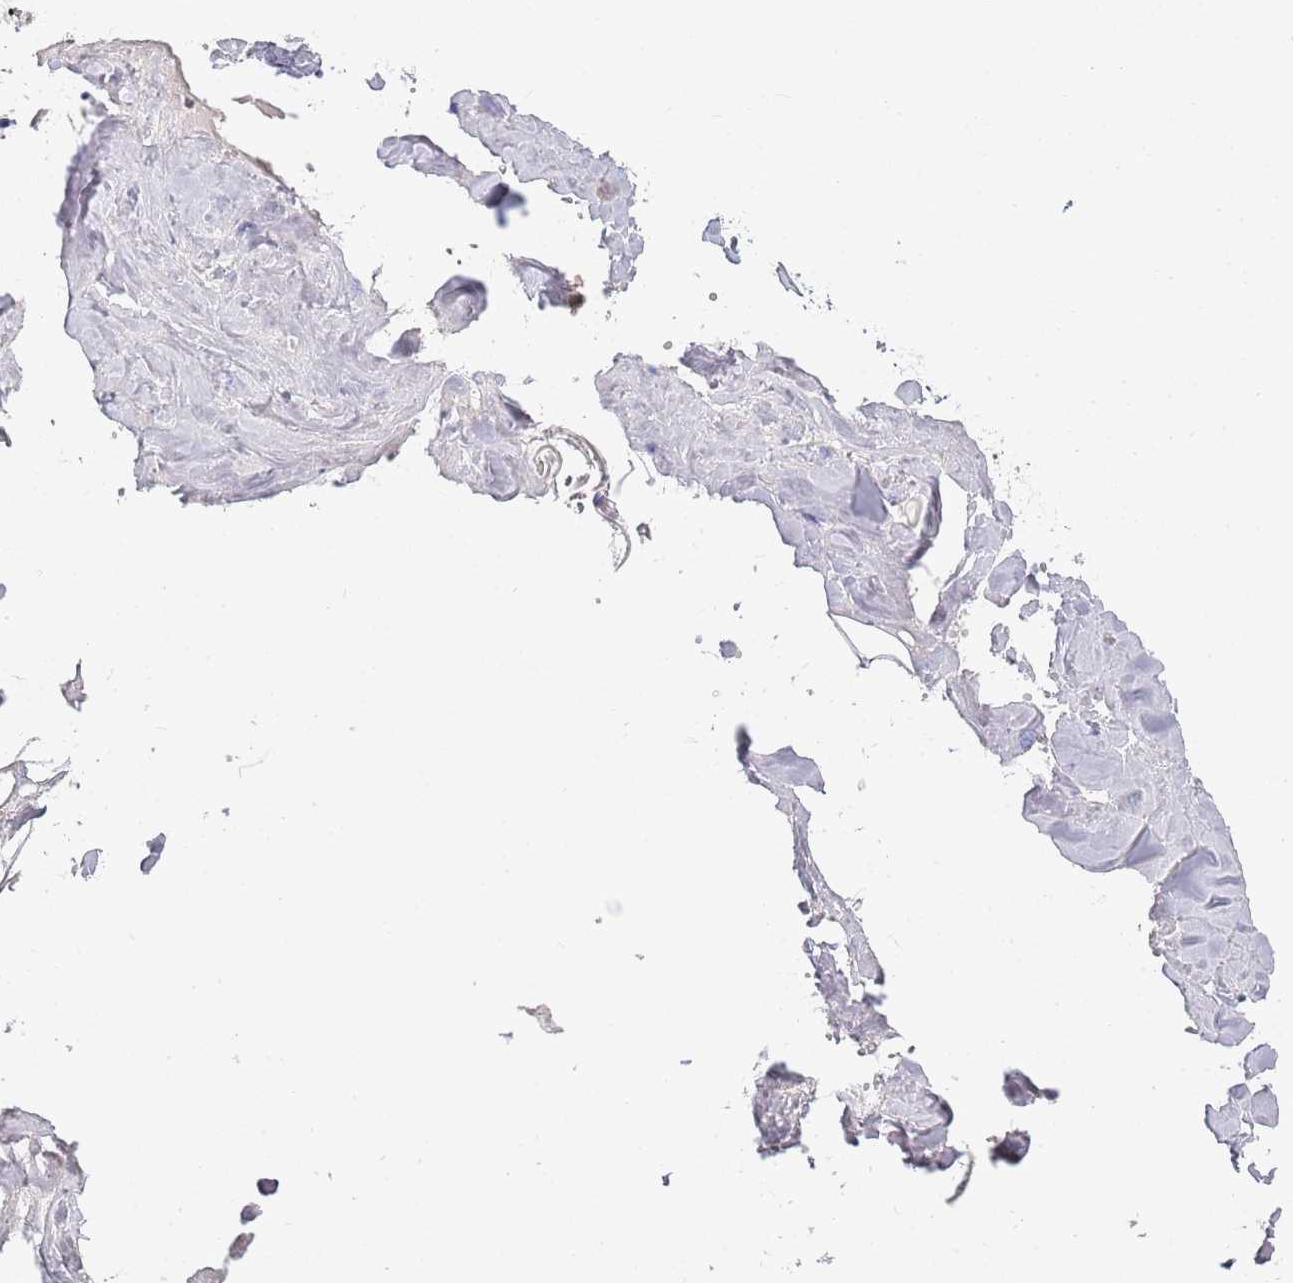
{"staining": {"intensity": "negative", "quantity": "none", "location": "none"}, "tissue": "adipose tissue", "cell_type": "Adipocytes", "image_type": "normal", "snomed": [{"axis": "morphology", "description": "Normal tissue, NOS"}, {"axis": "topography", "description": "Salivary gland"}, {"axis": "topography", "description": "Peripheral nerve tissue"}], "caption": "This is a histopathology image of IHC staining of benign adipose tissue, which shows no expression in adipocytes. Brightfield microscopy of immunohistochemistry stained with DAB (3,3'-diaminobenzidine) (brown) and hematoxylin (blue), captured at high magnification.", "gene": "NLRP6", "patient": {"sex": "male", "age": 38}}